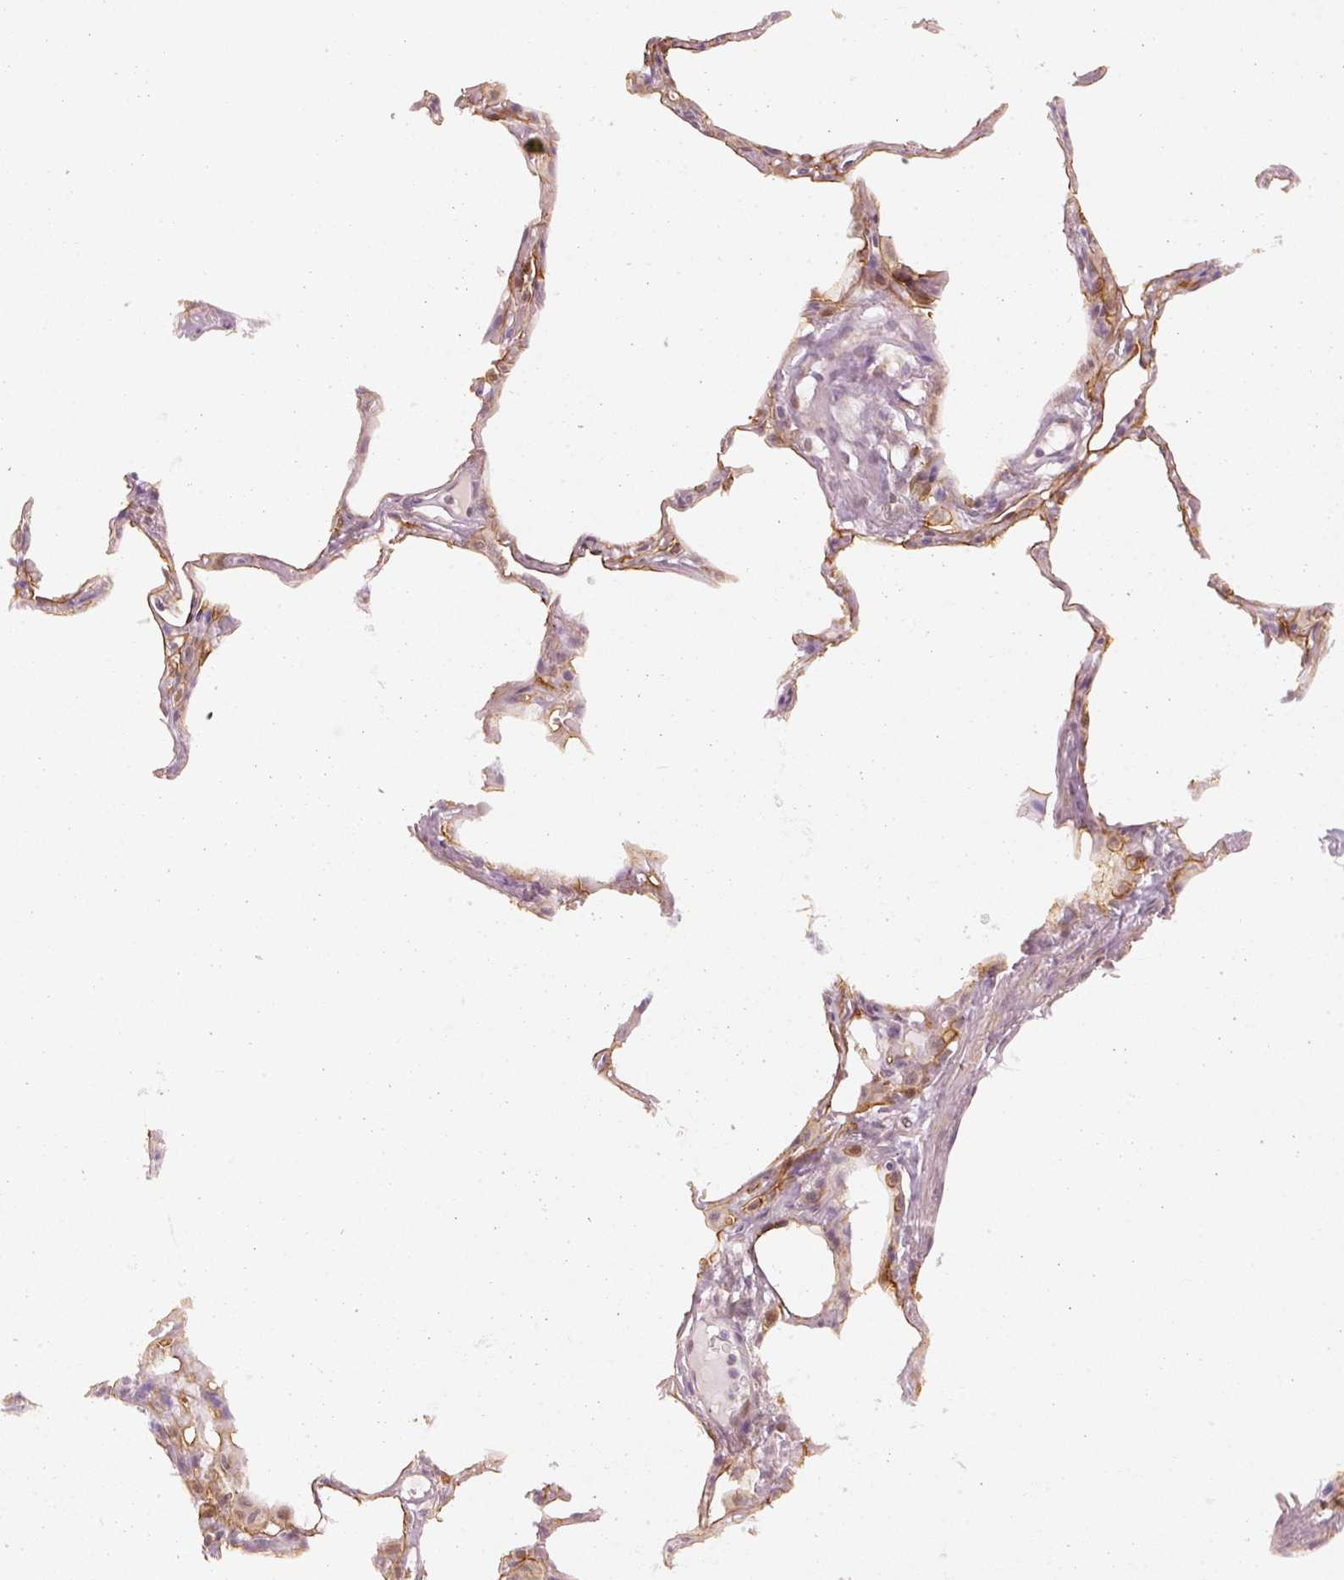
{"staining": {"intensity": "moderate", "quantity": "25%-75%", "location": "cytoplasmic/membranous"}, "tissue": "lung", "cell_type": "Alveolar cells", "image_type": "normal", "snomed": [{"axis": "morphology", "description": "Normal tissue, NOS"}, {"axis": "topography", "description": "Lung"}], "caption": "The image displays immunohistochemical staining of normal lung. There is moderate cytoplasmic/membranous positivity is seen in approximately 25%-75% of alveolar cells.", "gene": "DAPP1", "patient": {"sex": "male", "age": 65}}